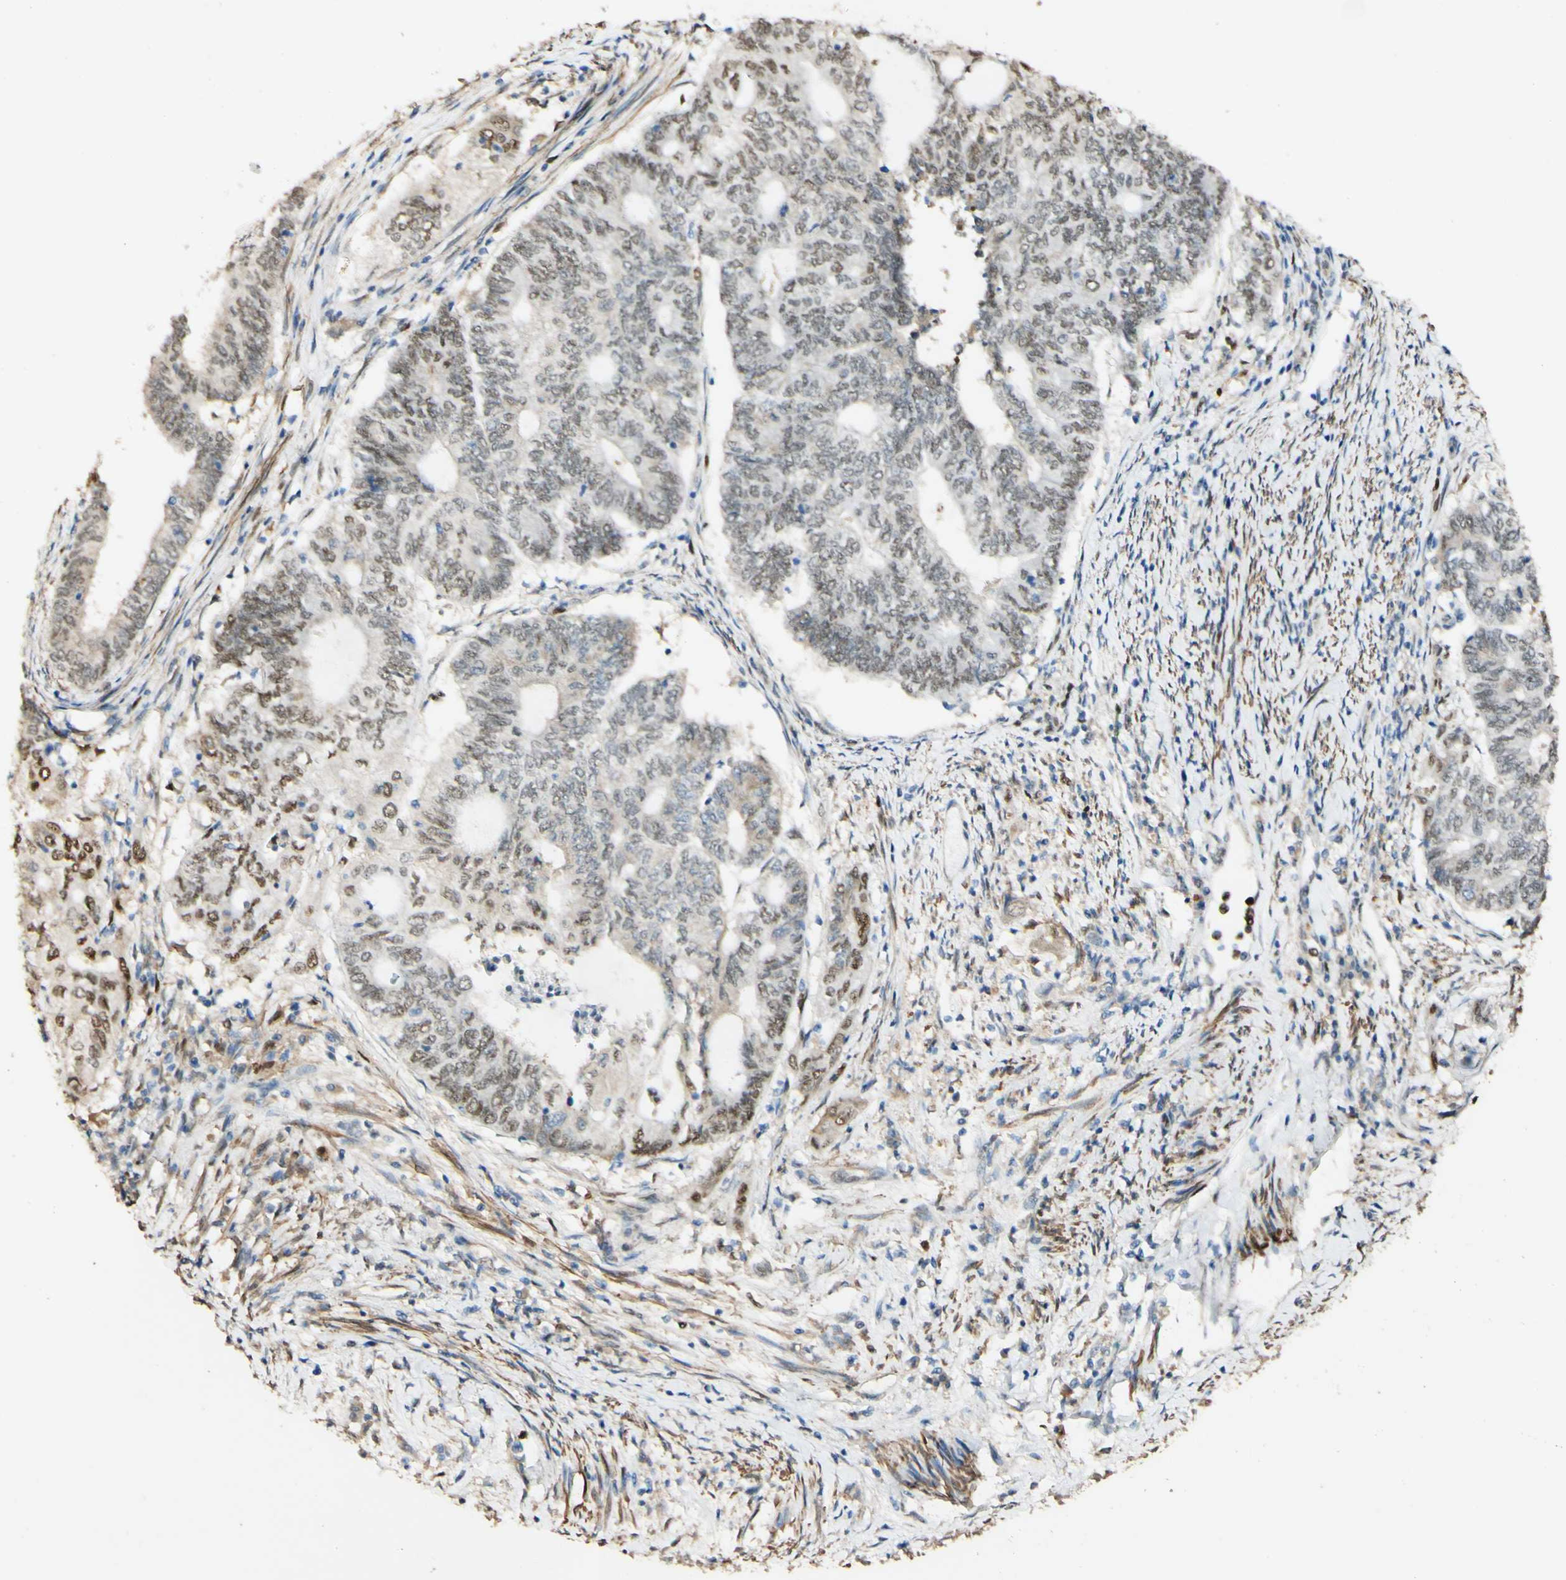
{"staining": {"intensity": "moderate", "quantity": "<25%", "location": "nuclear"}, "tissue": "endometrial cancer", "cell_type": "Tumor cells", "image_type": "cancer", "snomed": [{"axis": "morphology", "description": "Adenocarcinoma, NOS"}, {"axis": "topography", "description": "Uterus"}, {"axis": "topography", "description": "Endometrium"}], "caption": "Endometrial cancer (adenocarcinoma) was stained to show a protein in brown. There is low levels of moderate nuclear positivity in about <25% of tumor cells. The protein is stained brown, and the nuclei are stained in blue (DAB (3,3'-diaminobenzidine) IHC with brightfield microscopy, high magnification).", "gene": "MAP3K4", "patient": {"sex": "female", "age": 70}}